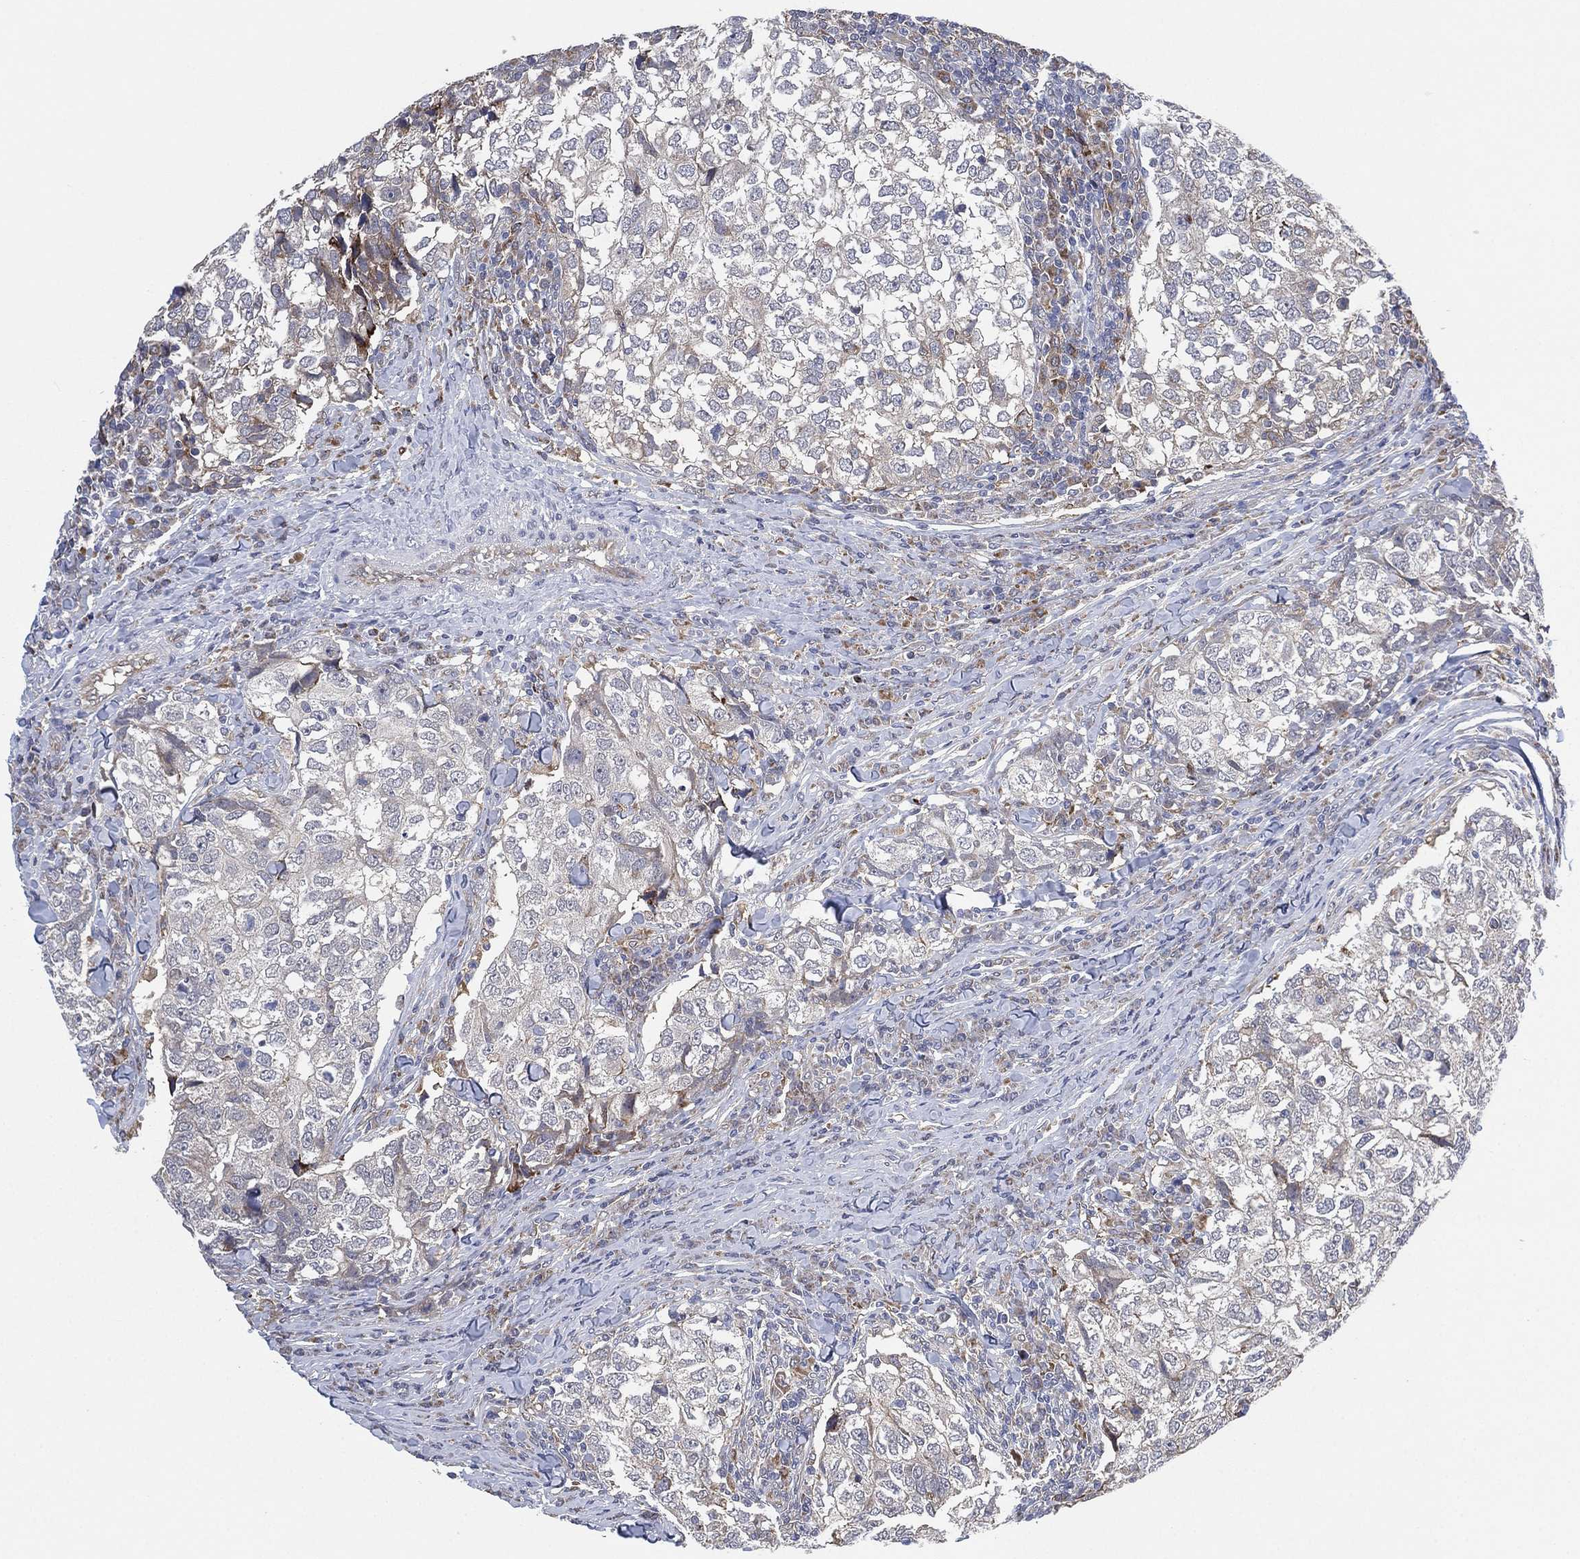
{"staining": {"intensity": "negative", "quantity": "none", "location": "none"}, "tissue": "breast cancer", "cell_type": "Tumor cells", "image_type": "cancer", "snomed": [{"axis": "morphology", "description": "Duct carcinoma"}, {"axis": "topography", "description": "Breast"}], "caption": "IHC photomicrograph of breast cancer stained for a protein (brown), which displays no expression in tumor cells.", "gene": "FES", "patient": {"sex": "female", "age": 30}}